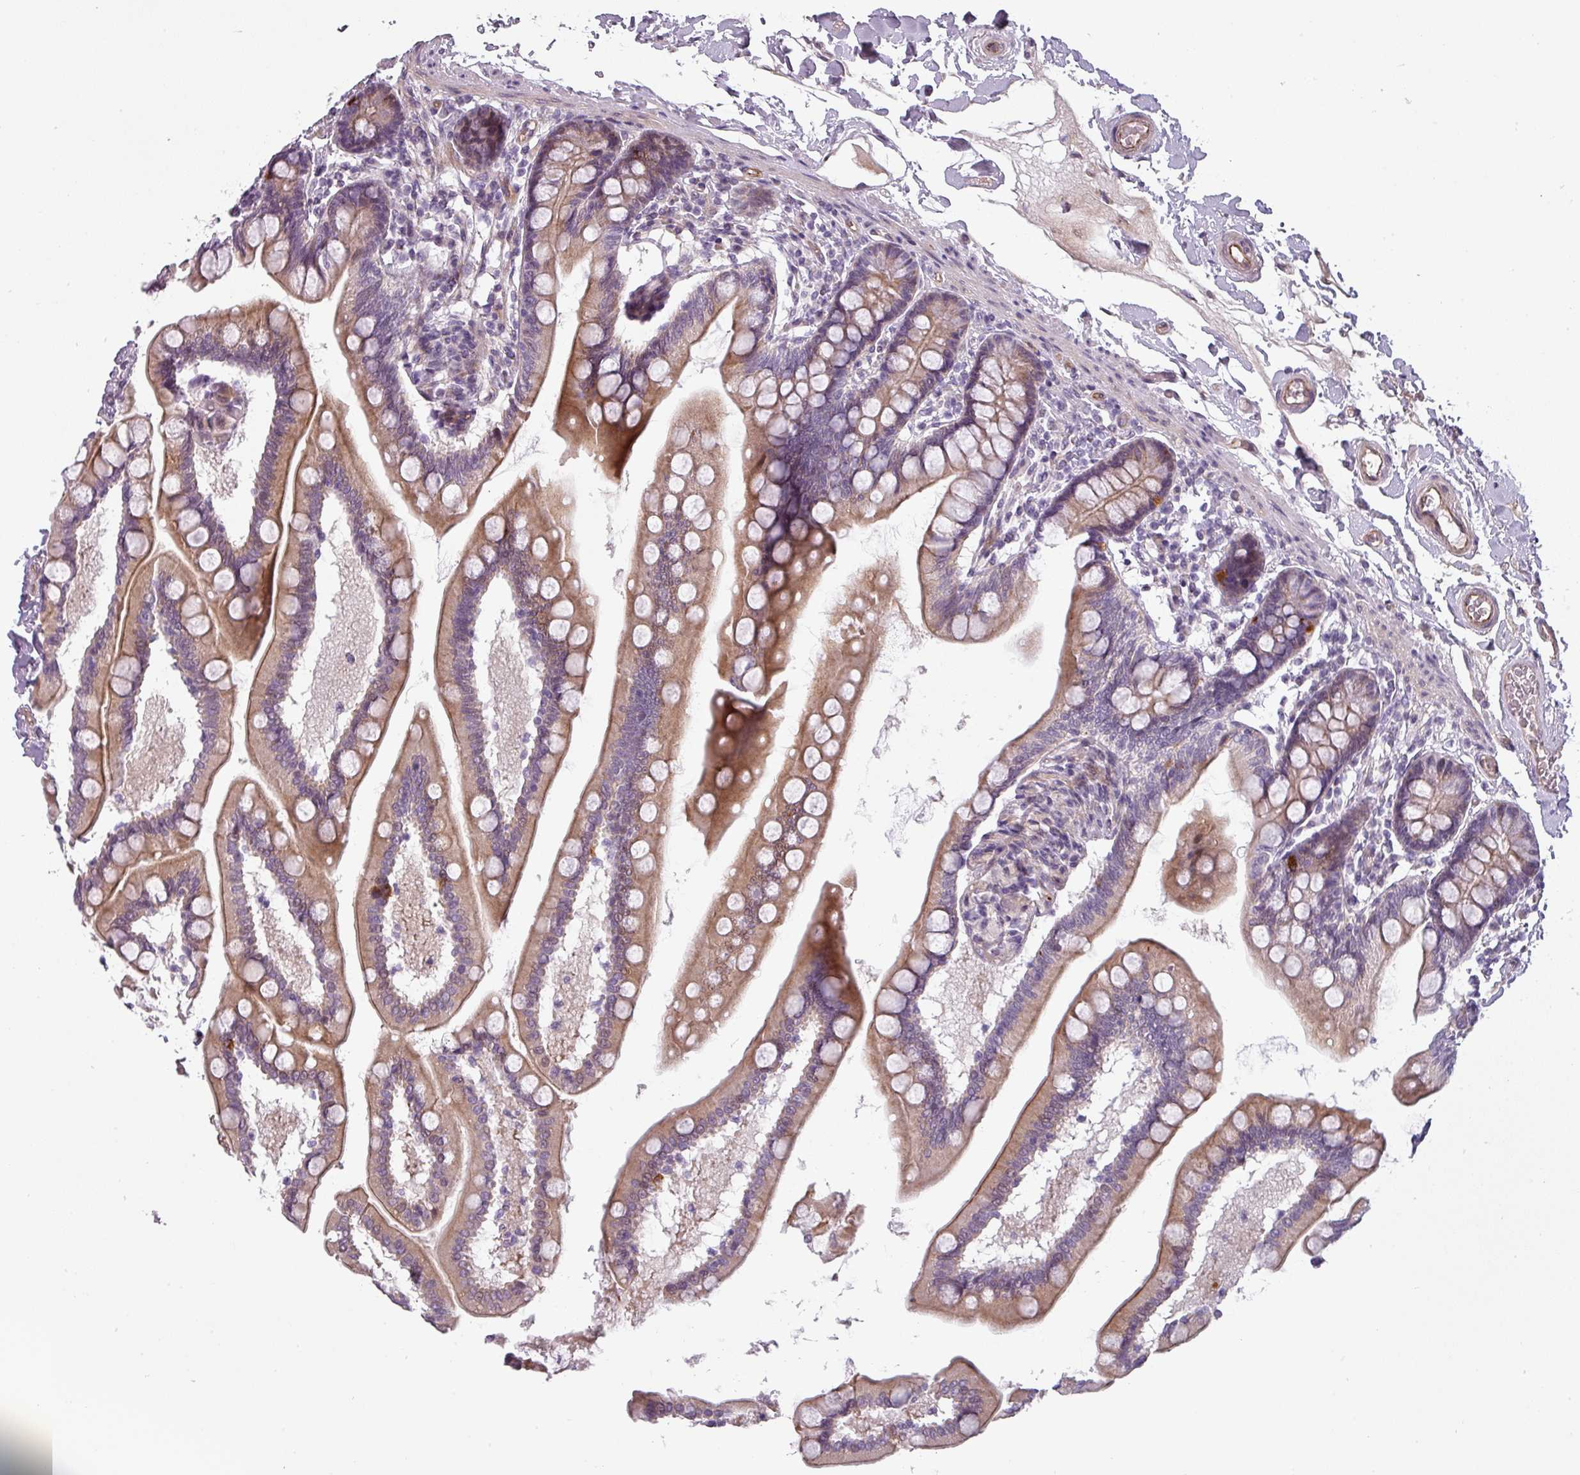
{"staining": {"intensity": "moderate", "quantity": ">75%", "location": "cytoplasmic/membranous"}, "tissue": "small intestine", "cell_type": "Glandular cells", "image_type": "normal", "snomed": [{"axis": "morphology", "description": "Normal tissue, NOS"}, {"axis": "topography", "description": "Small intestine"}], "caption": "This histopathology image reveals immunohistochemistry staining of unremarkable small intestine, with medium moderate cytoplasmic/membranous staining in approximately >75% of glandular cells.", "gene": "CHRDL1", "patient": {"sex": "female", "age": 64}}